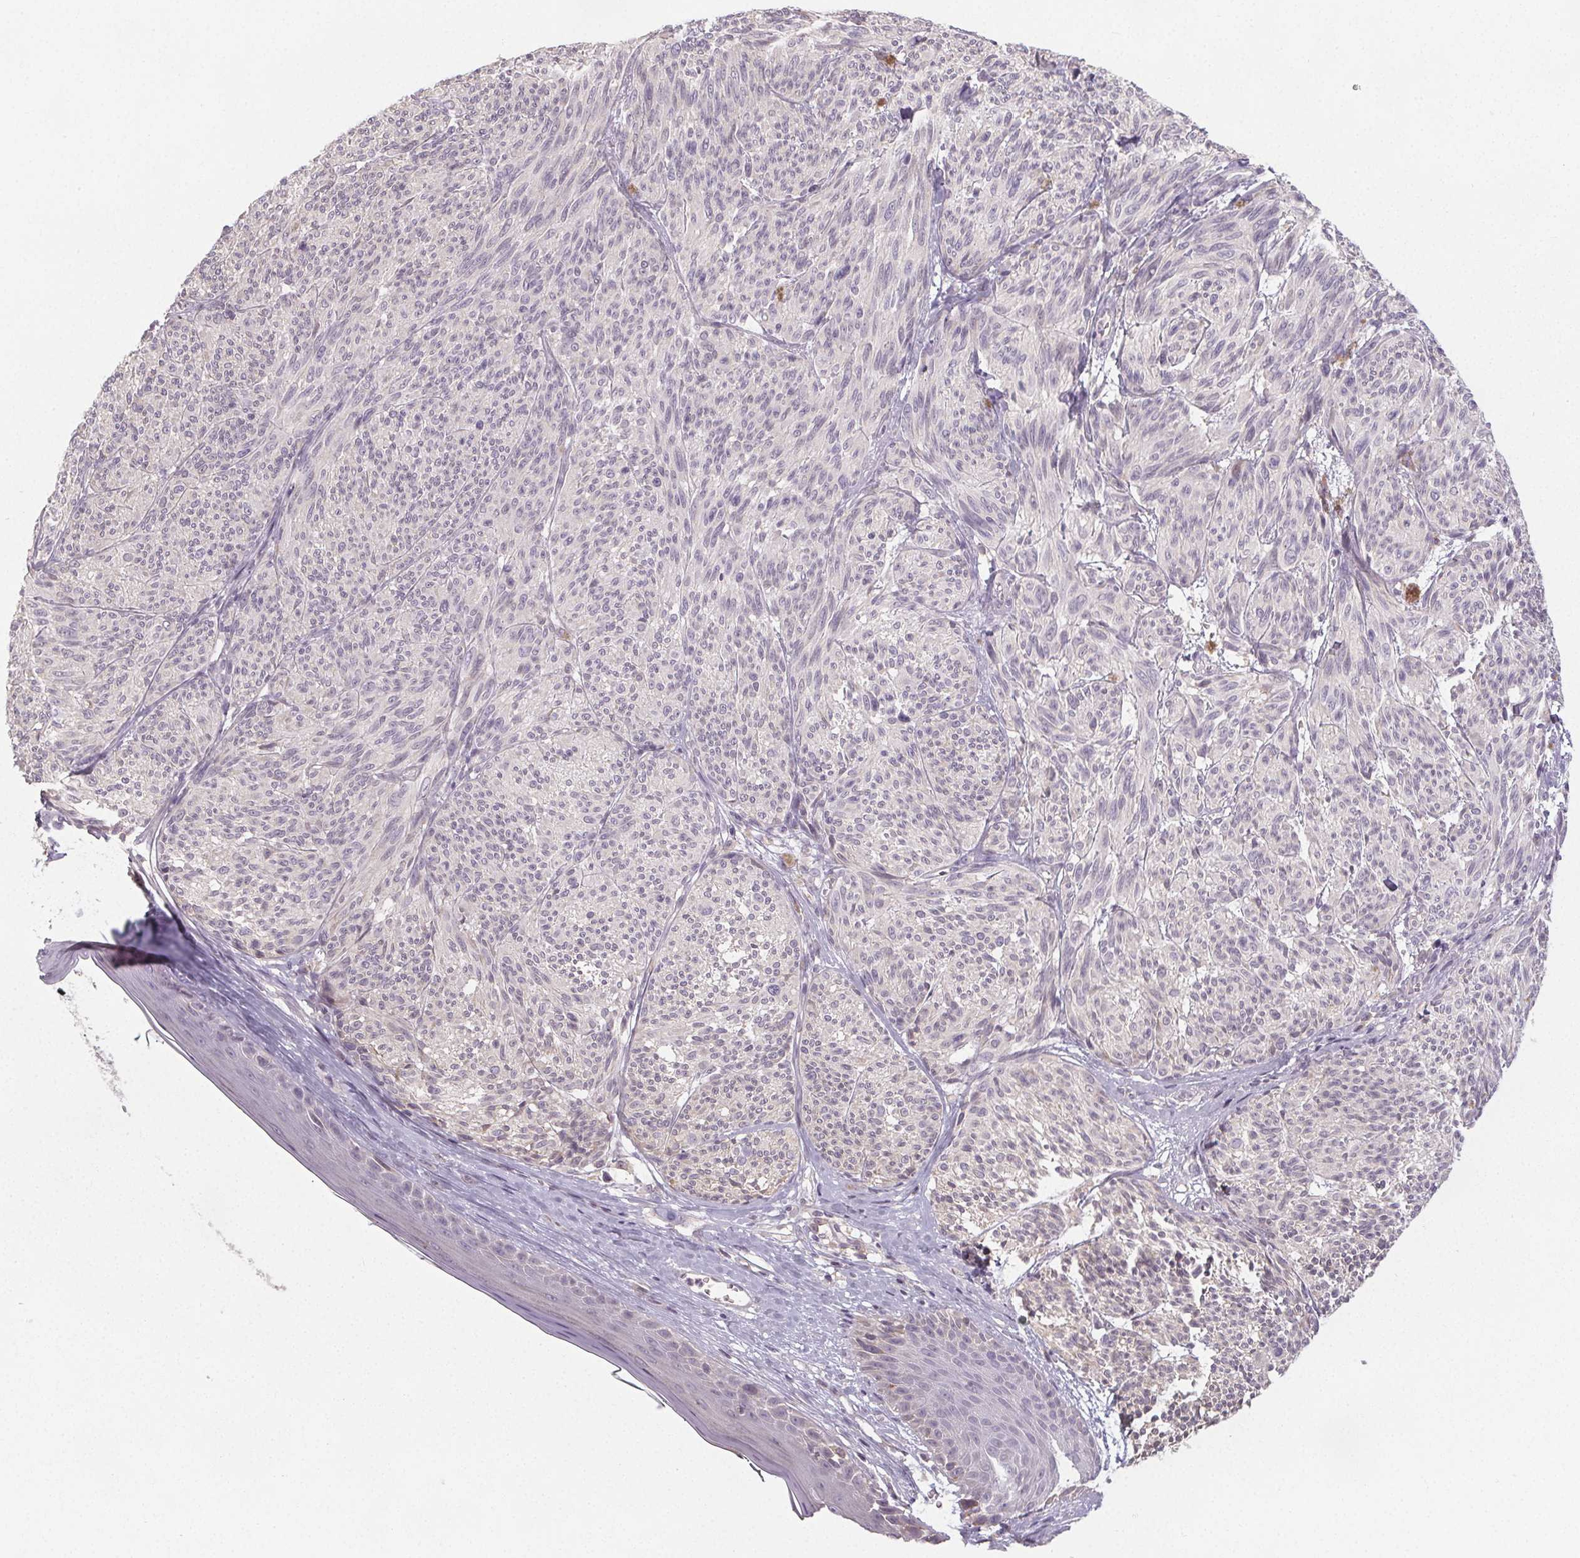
{"staining": {"intensity": "negative", "quantity": "none", "location": "none"}, "tissue": "melanoma", "cell_type": "Tumor cells", "image_type": "cancer", "snomed": [{"axis": "morphology", "description": "Malignant melanoma, NOS"}, {"axis": "topography", "description": "Skin"}], "caption": "This image is of malignant melanoma stained with immunohistochemistry (IHC) to label a protein in brown with the nuclei are counter-stained blue. There is no expression in tumor cells. (DAB IHC visualized using brightfield microscopy, high magnification).", "gene": "SLC26A2", "patient": {"sex": "male", "age": 79}}